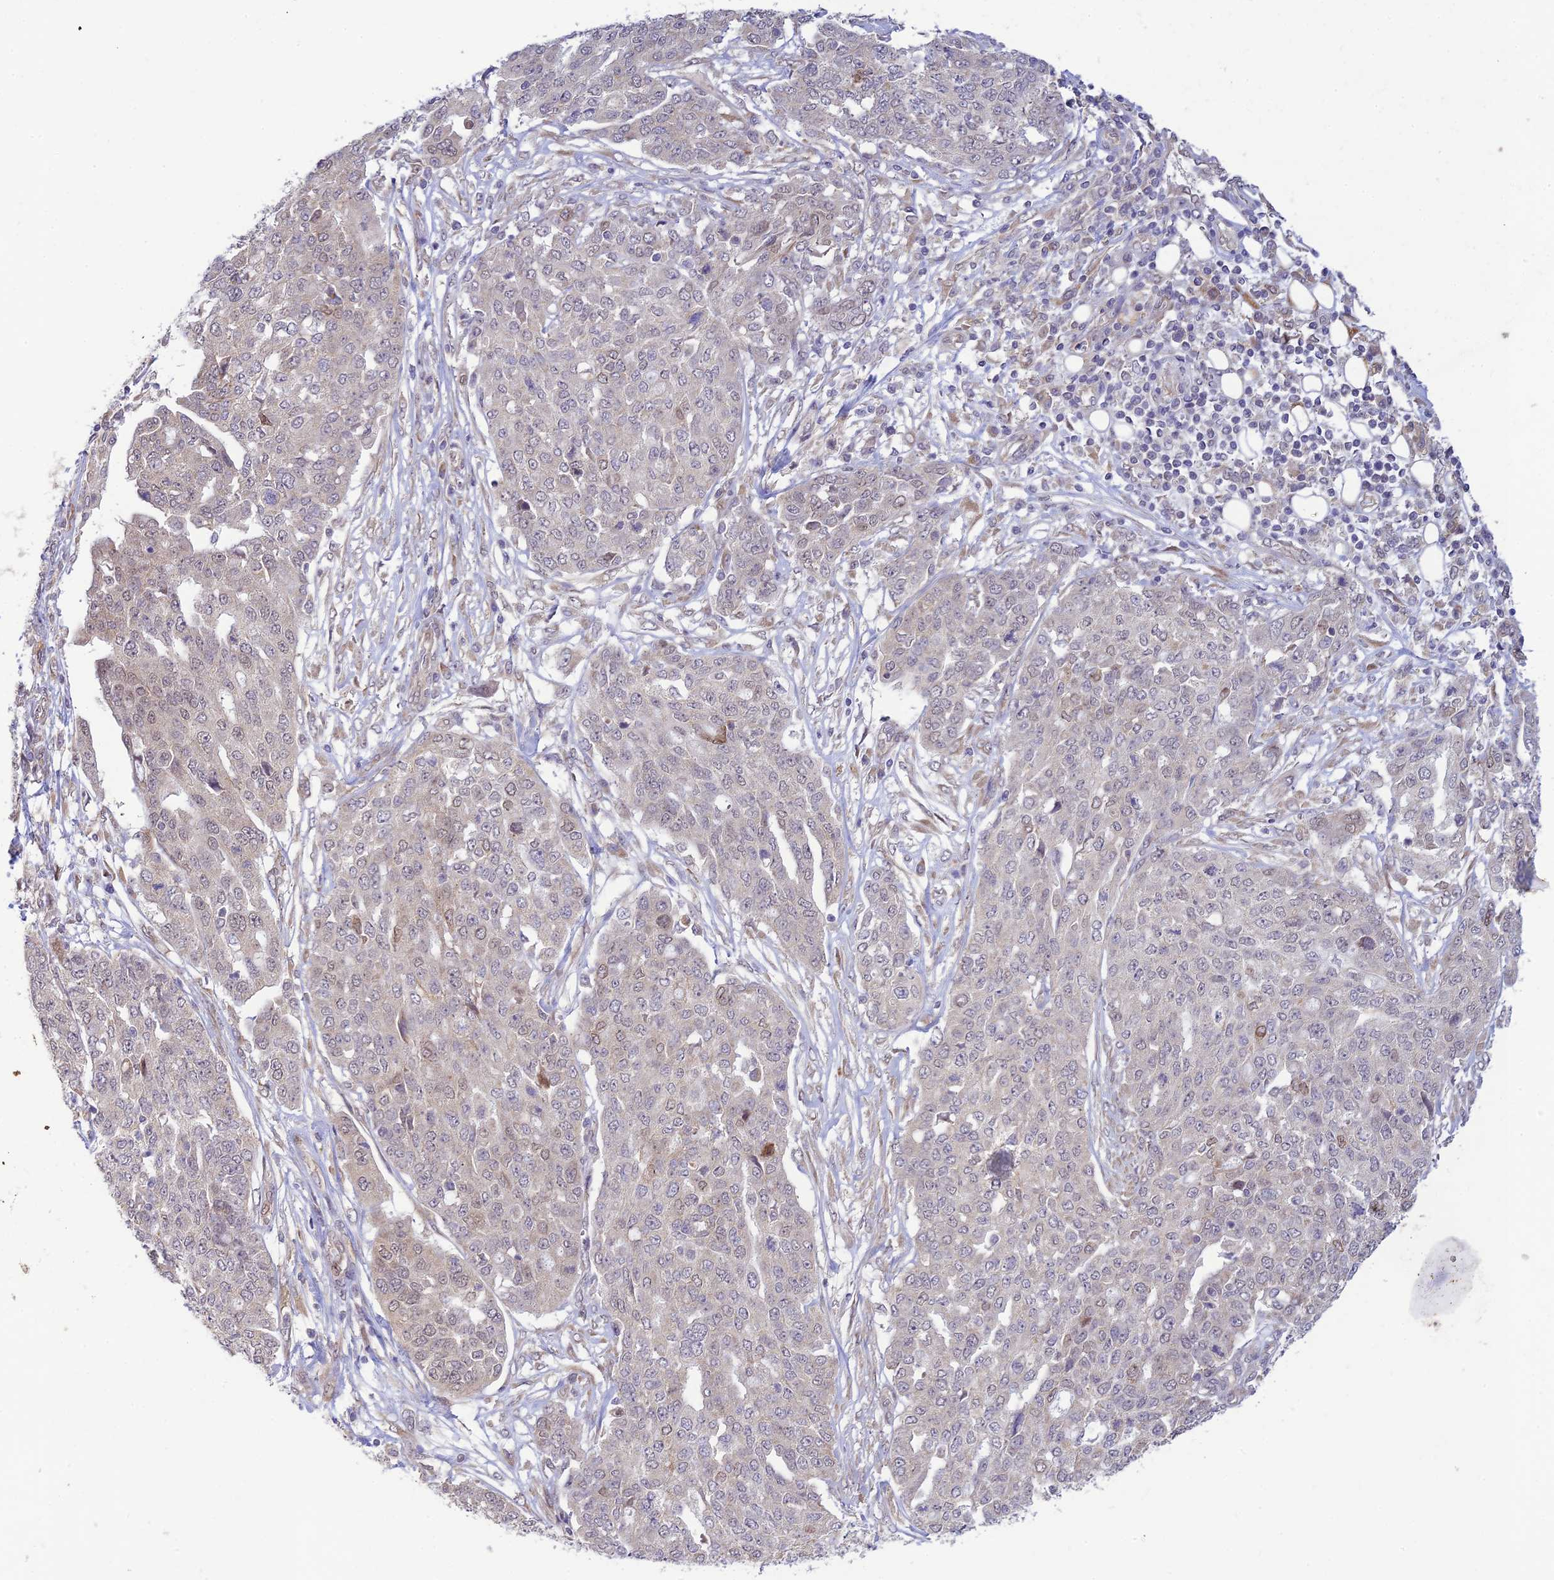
{"staining": {"intensity": "weak", "quantity": "<25%", "location": "cytoplasmic/membranous"}, "tissue": "ovarian cancer", "cell_type": "Tumor cells", "image_type": "cancer", "snomed": [{"axis": "morphology", "description": "Cystadenocarcinoma, serous, NOS"}, {"axis": "topography", "description": "Soft tissue"}, {"axis": "topography", "description": "Ovary"}], "caption": "DAB immunohistochemical staining of human ovarian serous cystadenocarcinoma reveals no significant staining in tumor cells.", "gene": "SKIC8", "patient": {"sex": "female", "age": 57}}